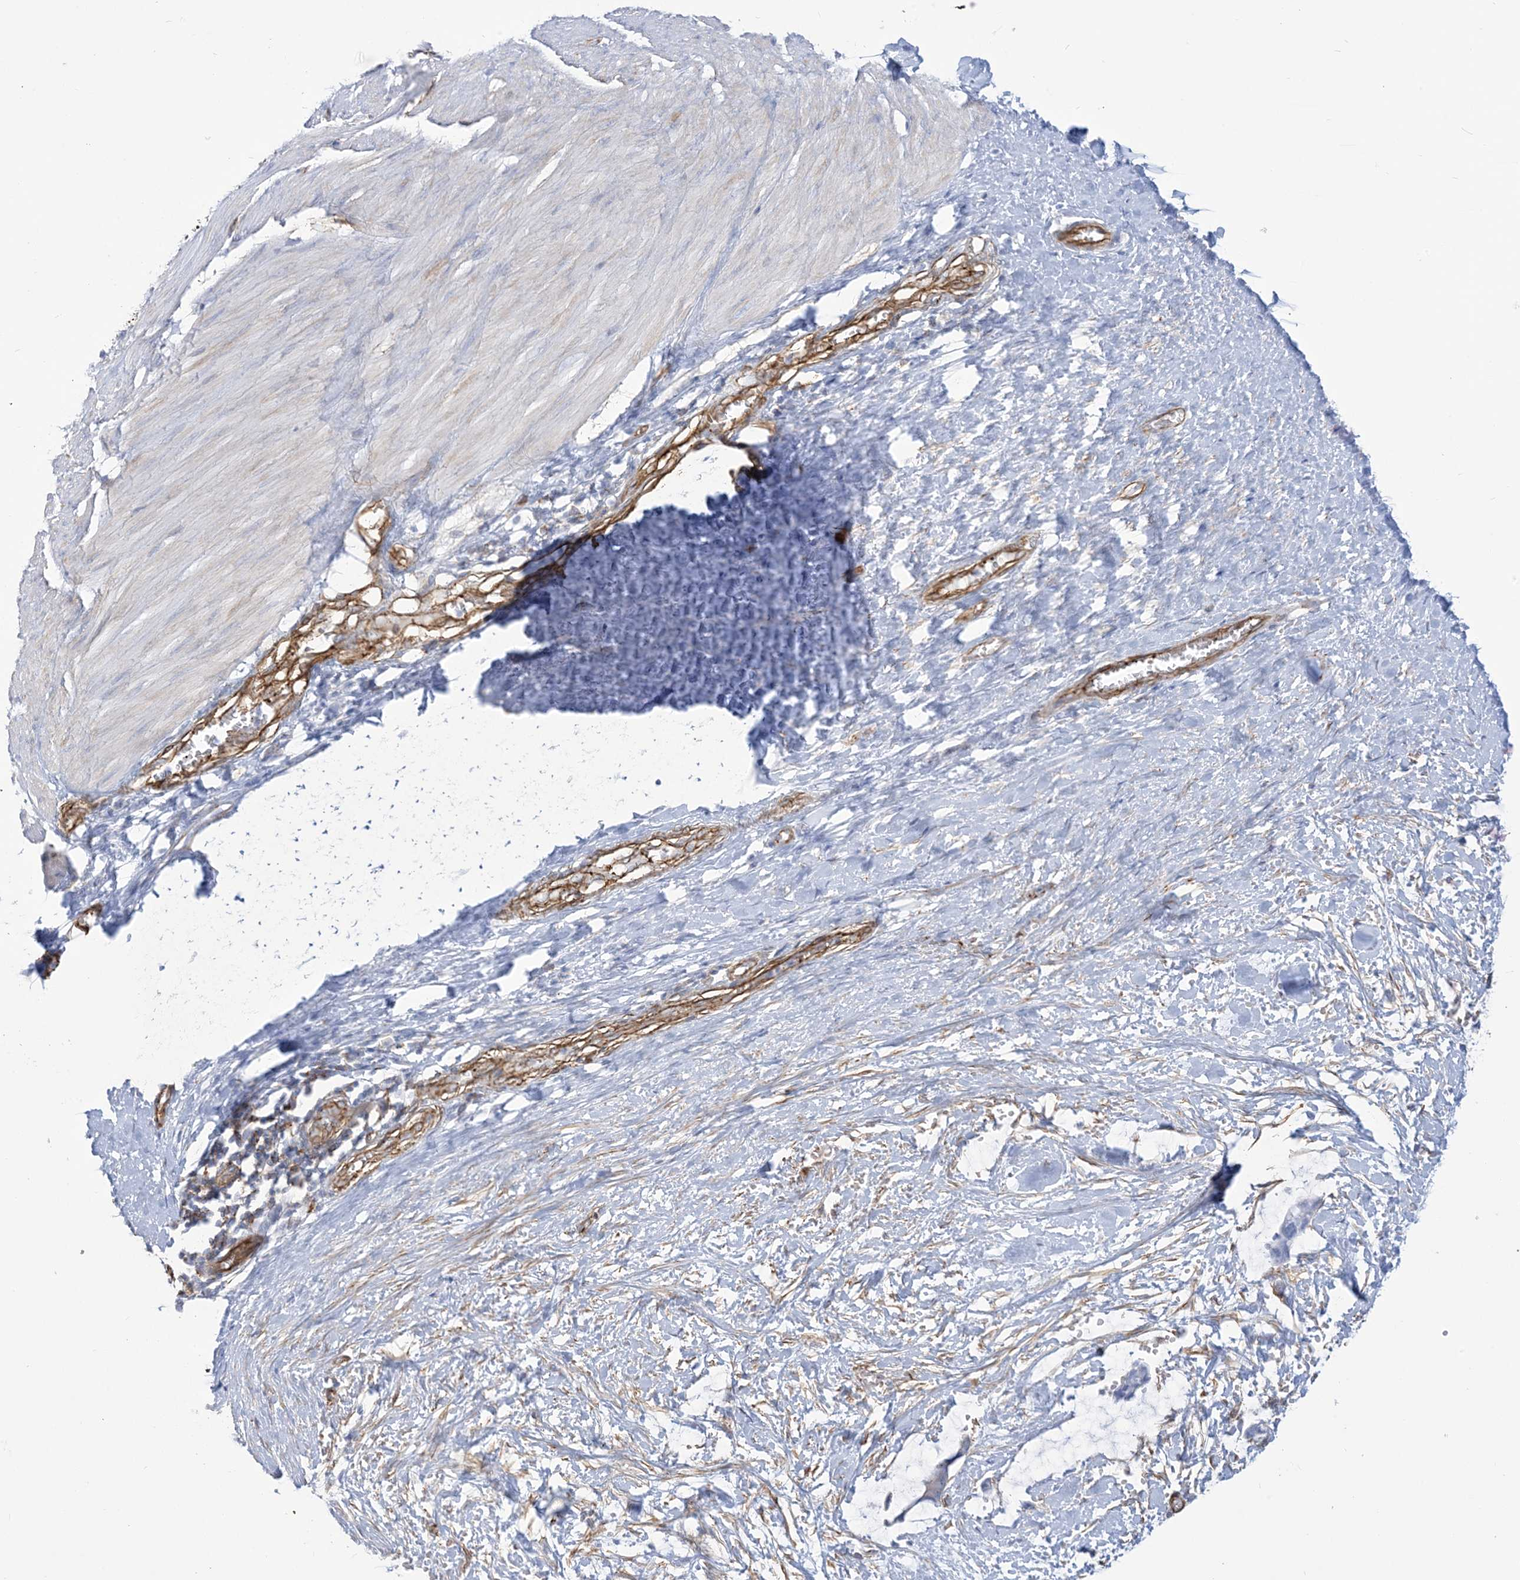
{"staining": {"intensity": "moderate", "quantity": "<25%", "location": "cytoplasmic/membranous"}, "tissue": "smooth muscle", "cell_type": "Smooth muscle cells", "image_type": "normal", "snomed": [{"axis": "morphology", "description": "Normal tissue, NOS"}, {"axis": "morphology", "description": "Adenocarcinoma, NOS"}, {"axis": "topography", "description": "Colon"}, {"axis": "topography", "description": "Peripheral nerve tissue"}], "caption": "This photomicrograph reveals immunohistochemistry (IHC) staining of unremarkable human smooth muscle, with low moderate cytoplasmic/membranous expression in approximately <25% of smooth muscle cells.", "gene": "B3GNT7", "patient": {"sex": "male", "age": 14}}